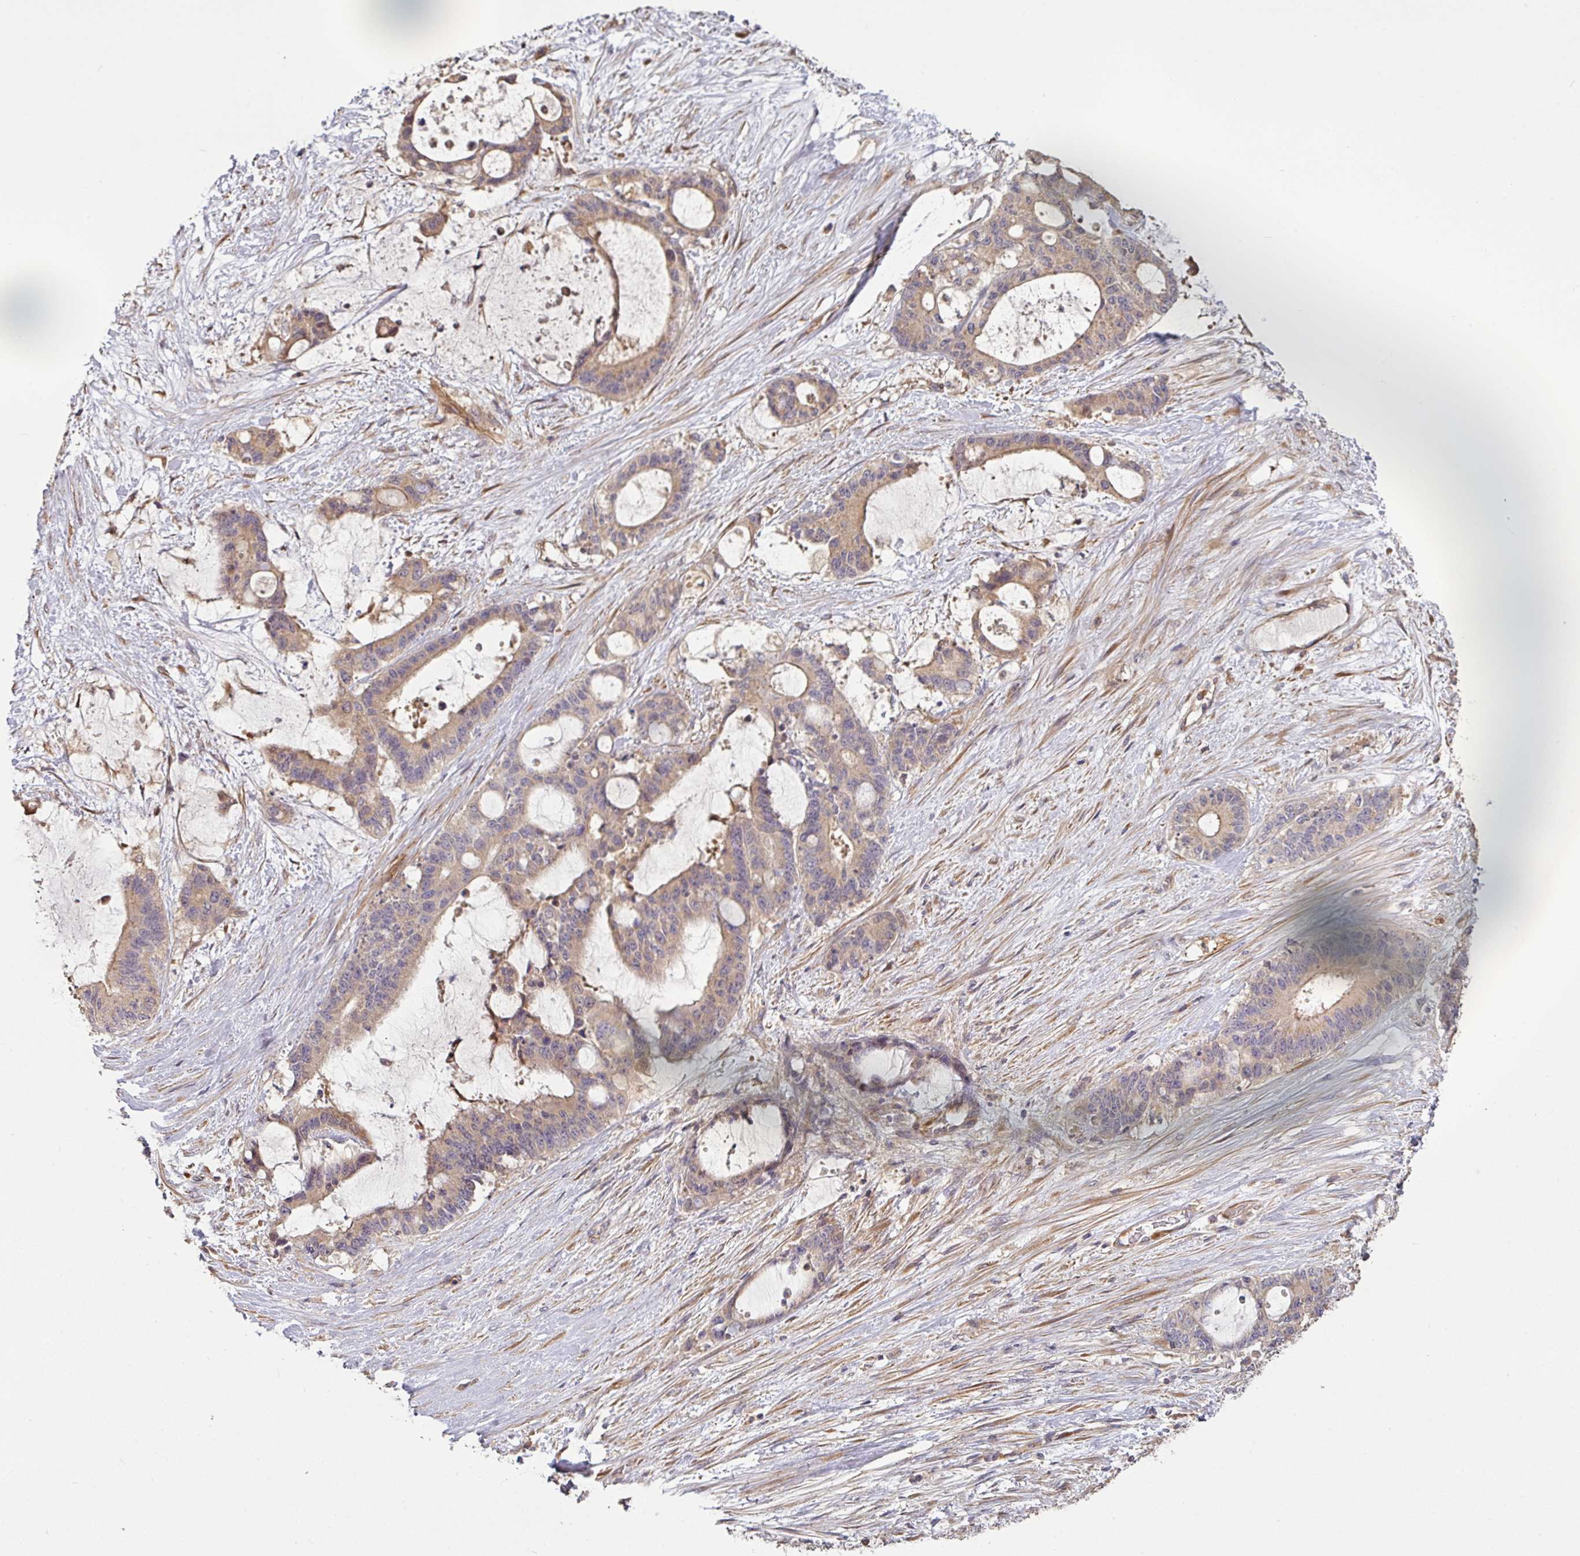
{"staining": {"intensity": "weak", "quantity": "25%-75%", "location": "cytoplasmic/membranous"}, "tissue": "liver cancer", "cell_type": "Tumor cells", "image_type": "cancer", "snomed": [{"axis": "morphology", "description": "Normal tissue, NOS"}, {"axis": "morphology", "description": "Cholangiocarcinoma"}, {"axis": "topography", "description": "Liver"}, {"axis": "topography", "description": "Peripheral nerve tissue"}], "caption": "Liver cholangiocarcinoma was stained to show a protein in brown. There is low levels of weak cytoplasmic/membranous expression in approximately 25%-75% of tumor cells.", "gene": "SIK1", "patient": {"sex": "female", "age": 73}}